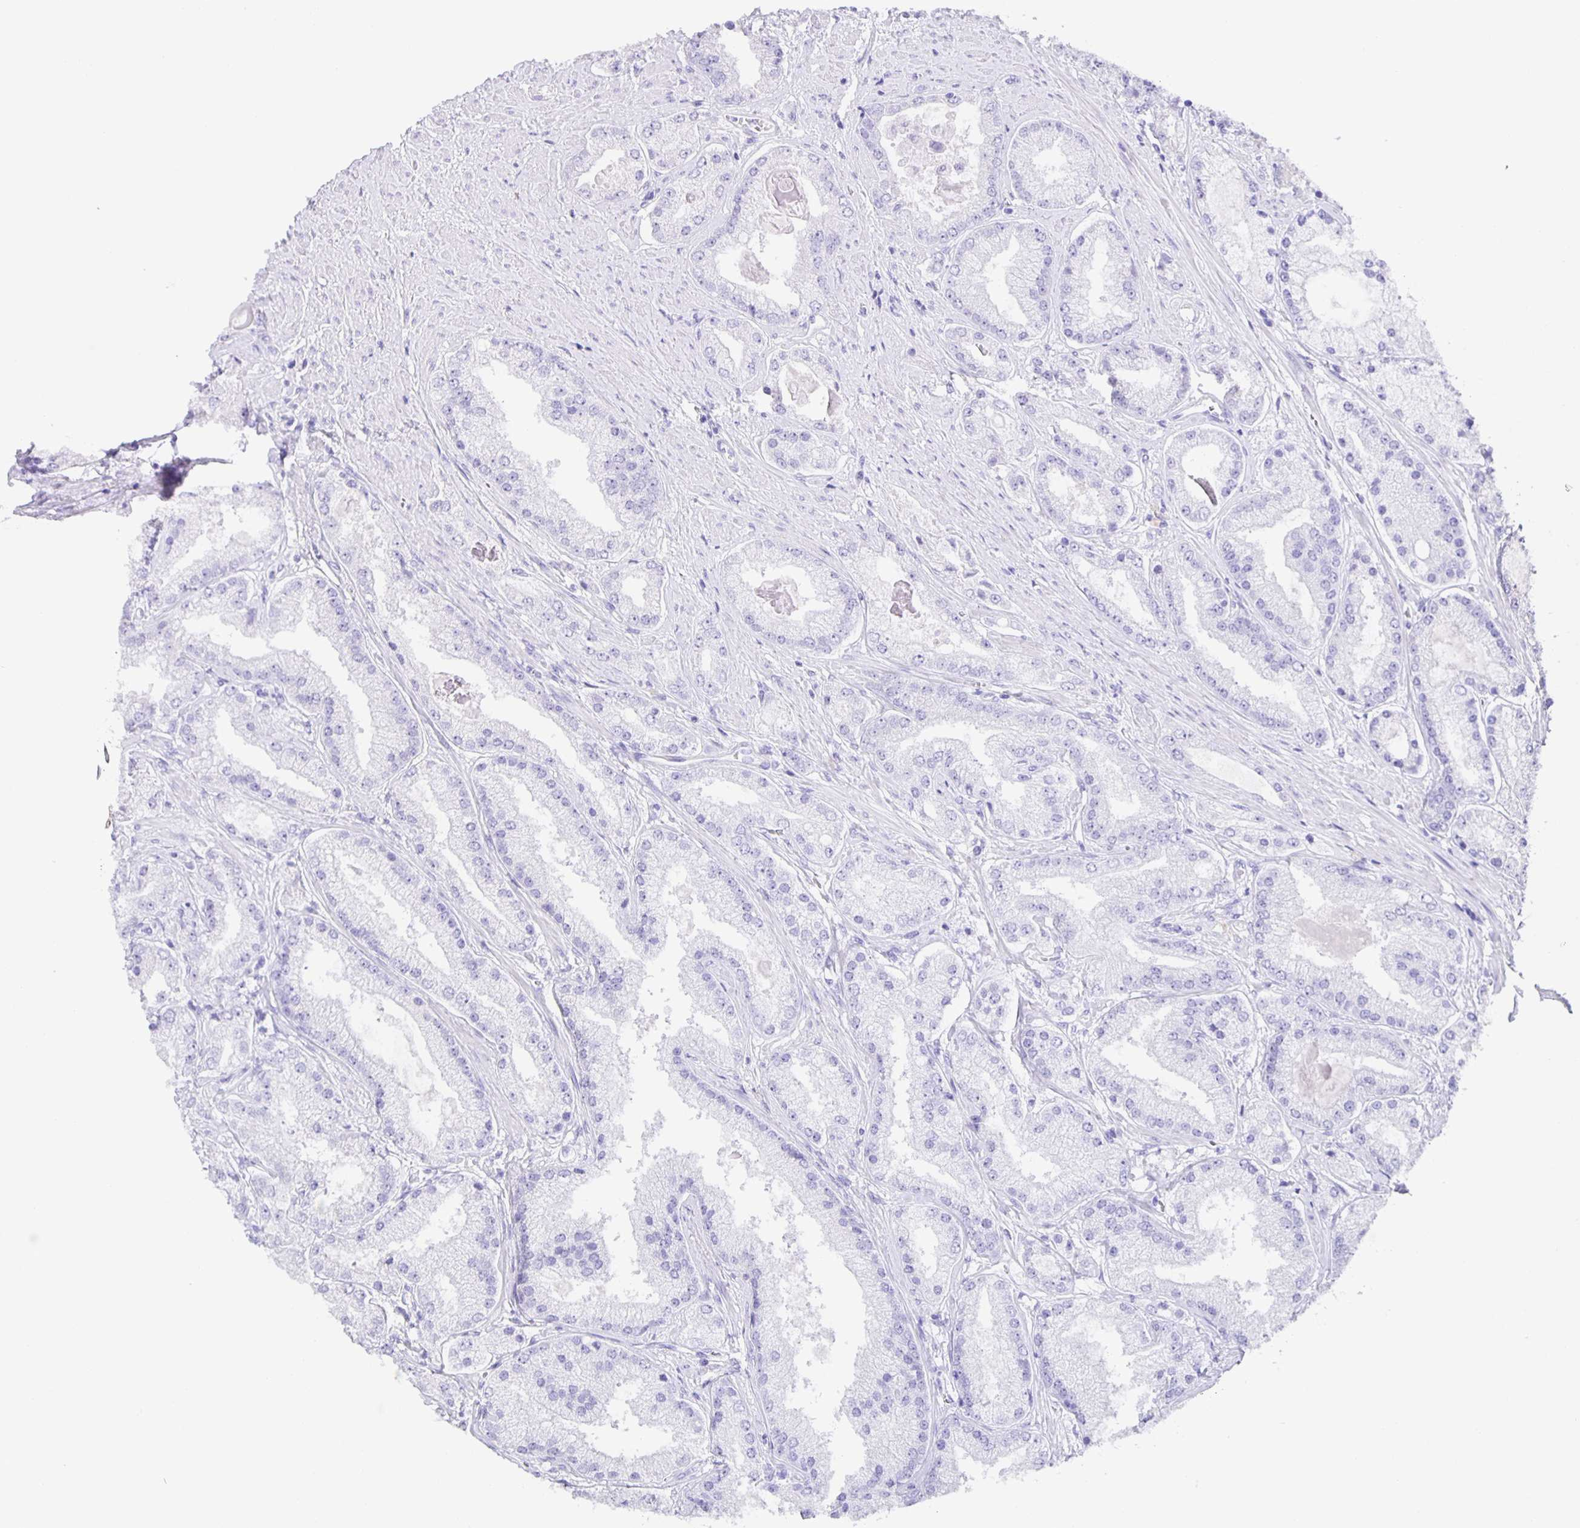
{"staining": {"intensity": "negative", "quantity": "none", "location": "none"}, "tissue": "prostate cancer", "cell_type": "Tumor cells", "image_type": "cancer", "snomed": [{"axis": "morphology", "description": "Adenocarcinoma, High grade"}, {"axis": "topography", "description": "Prostate"}], "caption": "Tumor cells are negative for brown protein staining in prostate cancer.", "gene": "GUCA2A", "patient": {"sex": "male", "age": 67}}